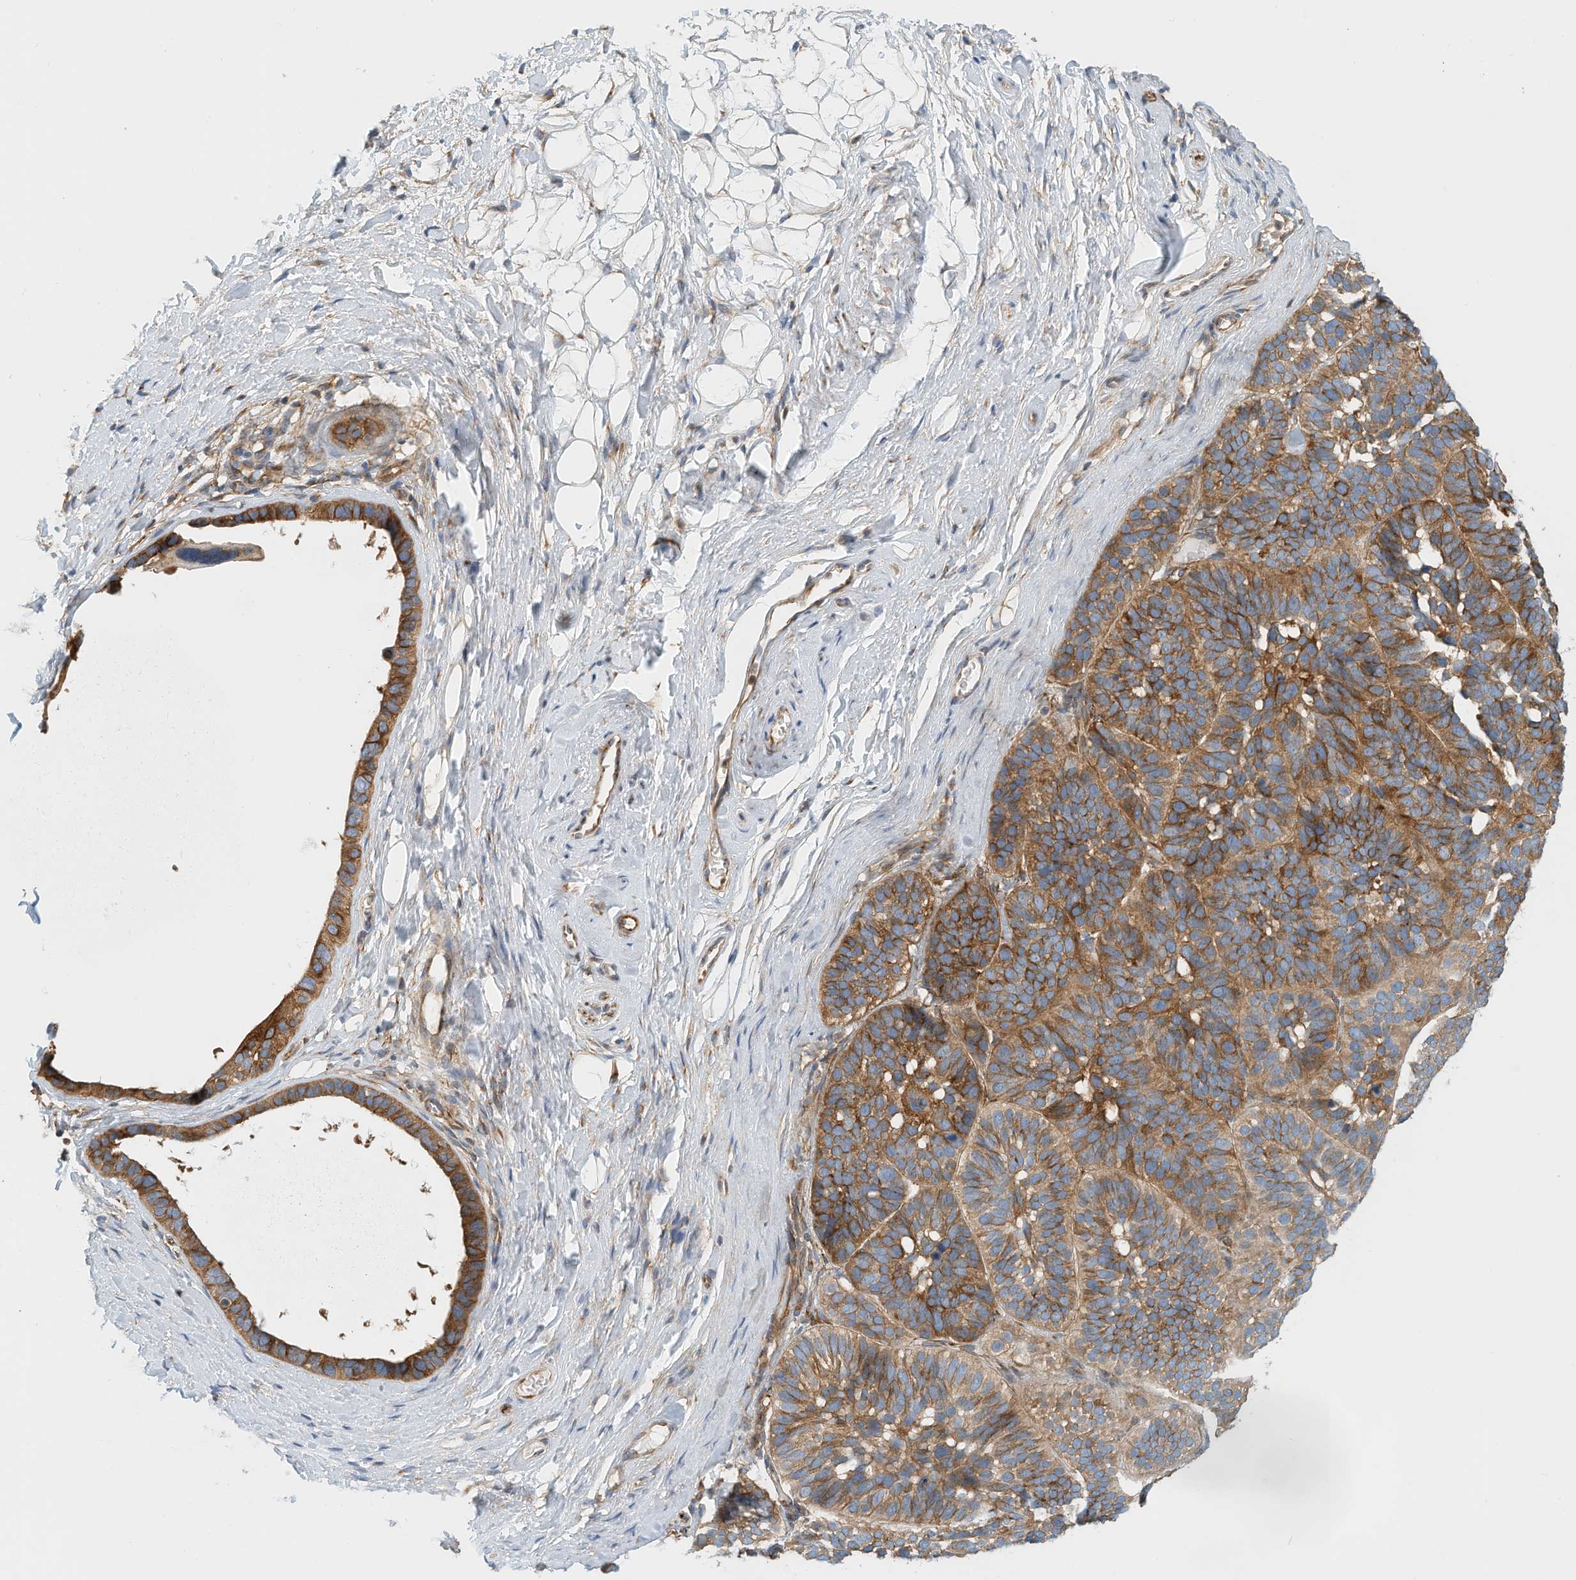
{"staining": {"intensity": "moderate", "quantity": ">75%", "location": "cytoplasmic/membranous"}, "tissue": "skin cancer", "cell_type": "Tumor cells", "image_type": "cancer", "snomed": [{"axis": "morphology", "description": "Basal cell carcinoma"}, {"axis": "topography", "description": "Skin"}], "caption": "Immunohistochemistry (IHC) staining of skin basal cell carcinoma, which shows medium levels of moderate cytoplasmic/membranous positivity in approximately >75% of tumor cells indicating moderate cytoplasmic/membranous protein positivity. The staining was performed using DAB (brown) for protein detection and nuclei were counterstained in hematoxylin (blue).", "gene": "MICAL1", "patient": {"sex": "male", "age": 62}}